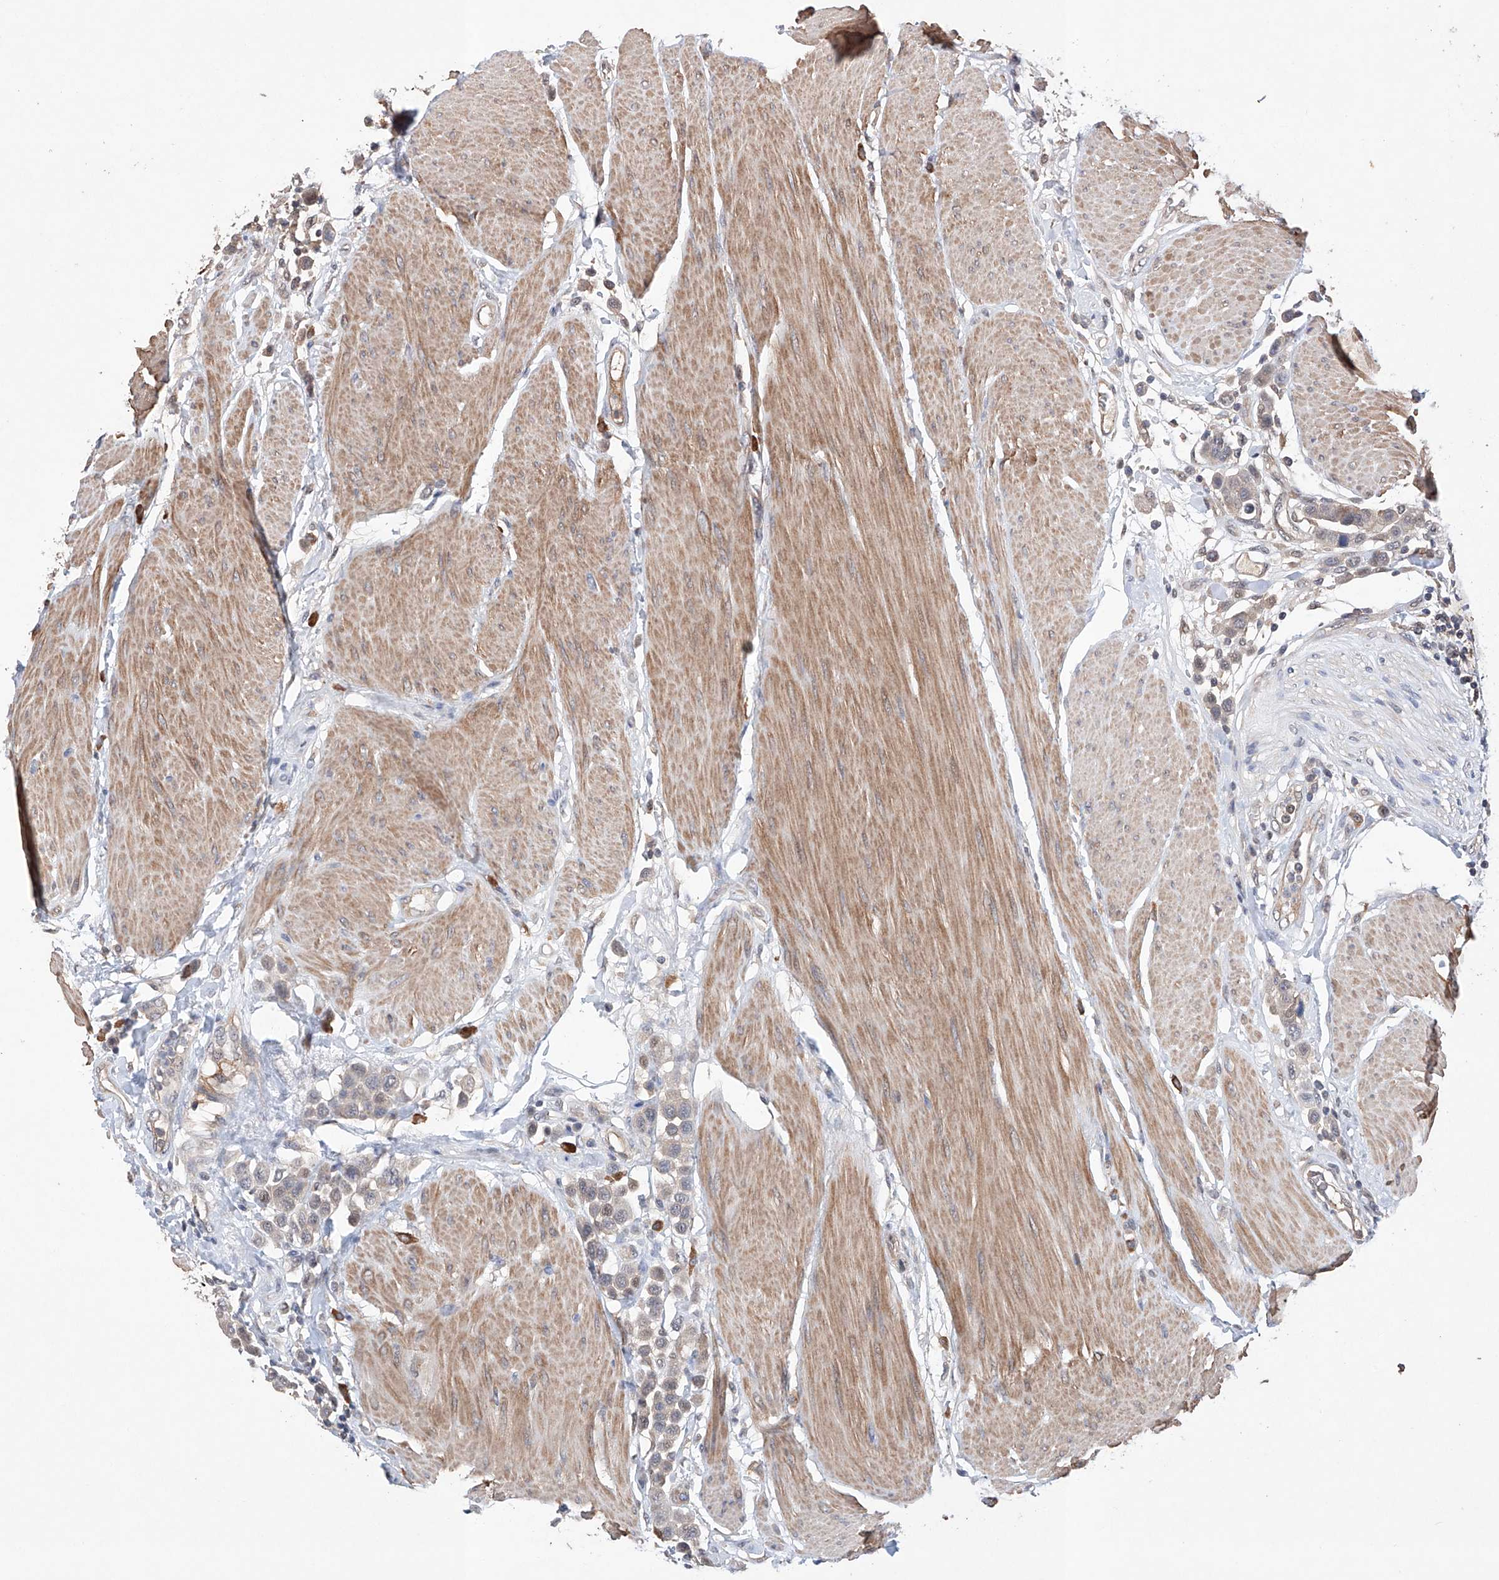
{"staining": {"intensity": "weak", "quantity": "<25%", "location": "cytoplasmic/membranous,nuclear"}, "tissue": "urothelial cancer", "cell_type": "Tumor cells", "image_type": "cancer", "snomed": [{"axis": "morphology", "description": "Urothelial carcinoma, High grade"}, {"axis": "topography", "description": "Urinary bladder"}], "caption": "Urothelial cancer was stained to show a protein in brown. There is no significant expression in tumor cells.", "gene": "AFG1L", "patient": {"sex": "male", "age": 50}}